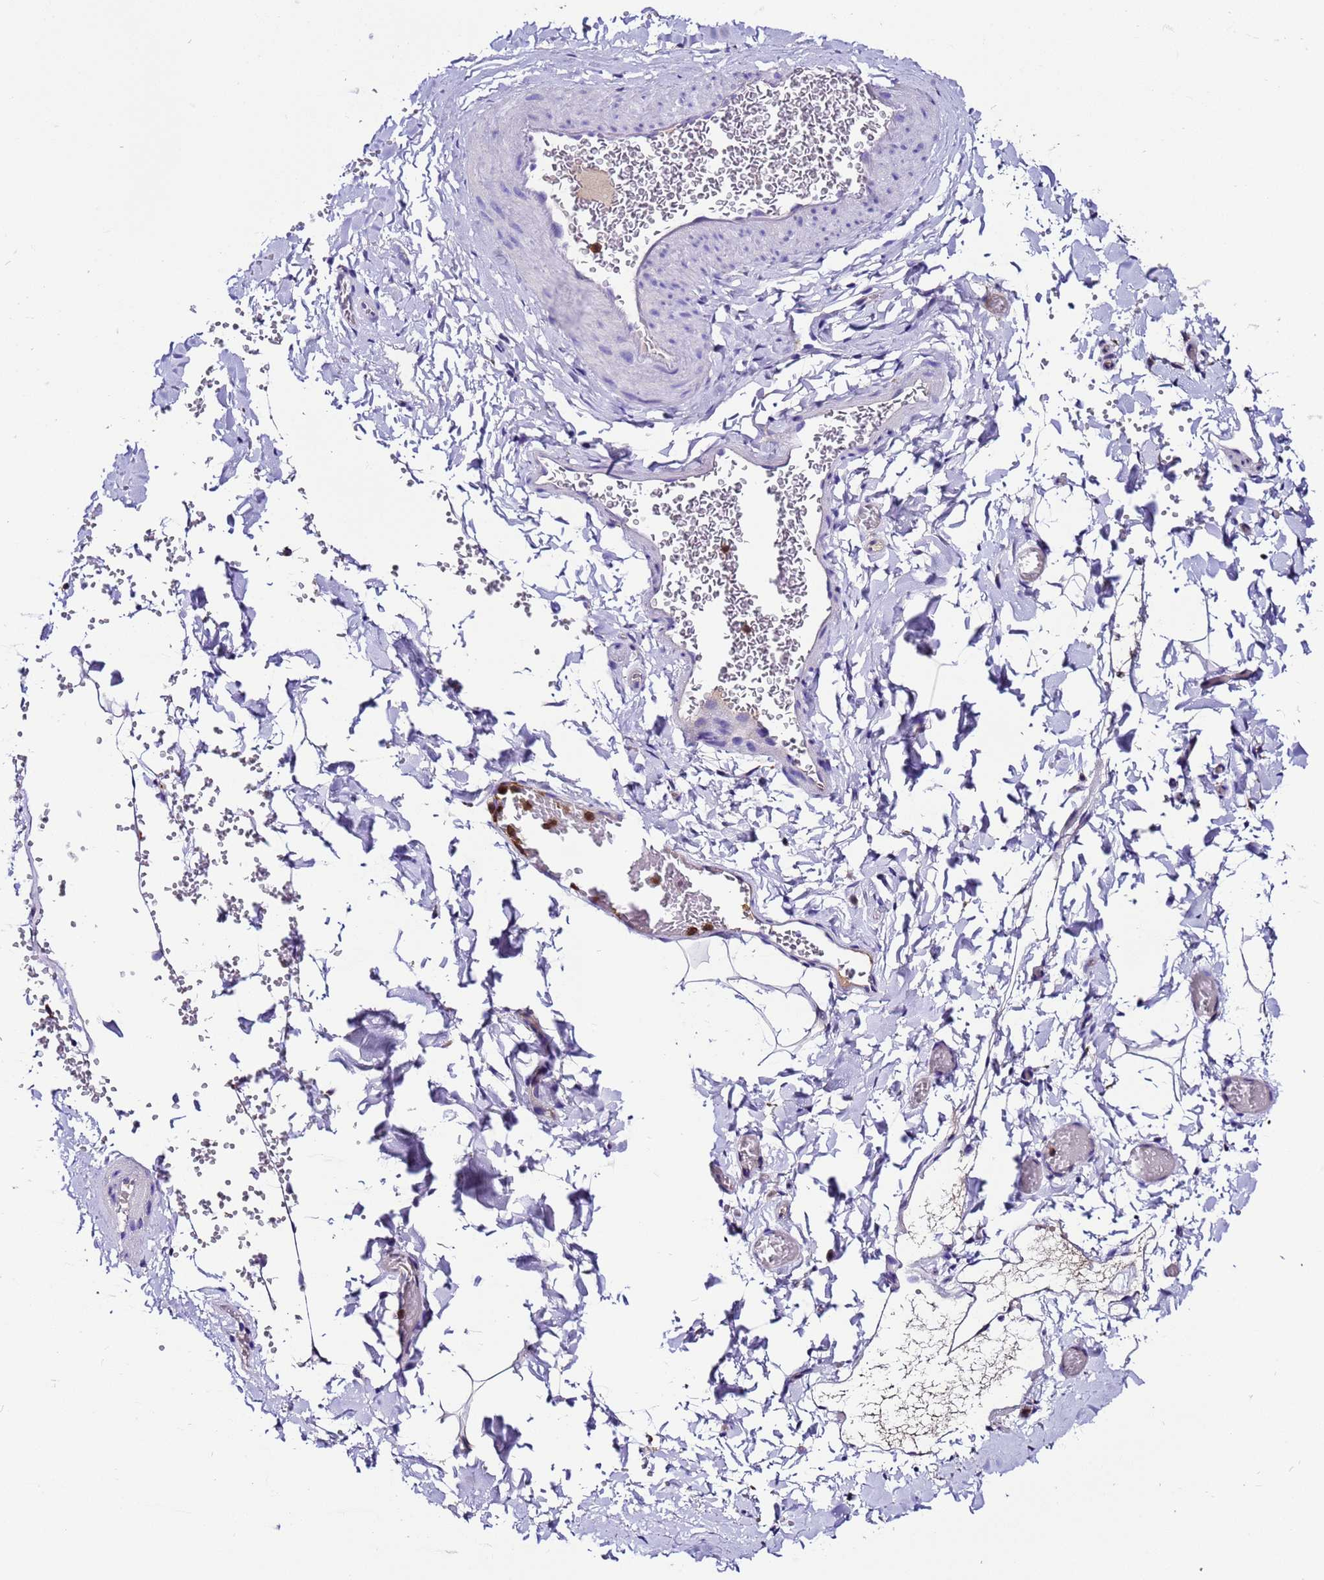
{"staining": {"intensity": "negative", "quantity": "none", "location": "none"}, "tissue": "adipose tissue", "cell_type": "Adipocytes", "image_type": "normal", "snomed": [{"axis": "morphology", "description": "Normal tissue, NOS"}, {"axis": "topography", "description": "Gallbladder"}, {"axis": "topography", "description": "Peripheral nerve tissue"}], "caption": "Adipocytes show no significant protein staining in benign adipose tissue.", "gene": "UGT2A1", "patient": {"sex": "male", "age": 38}}